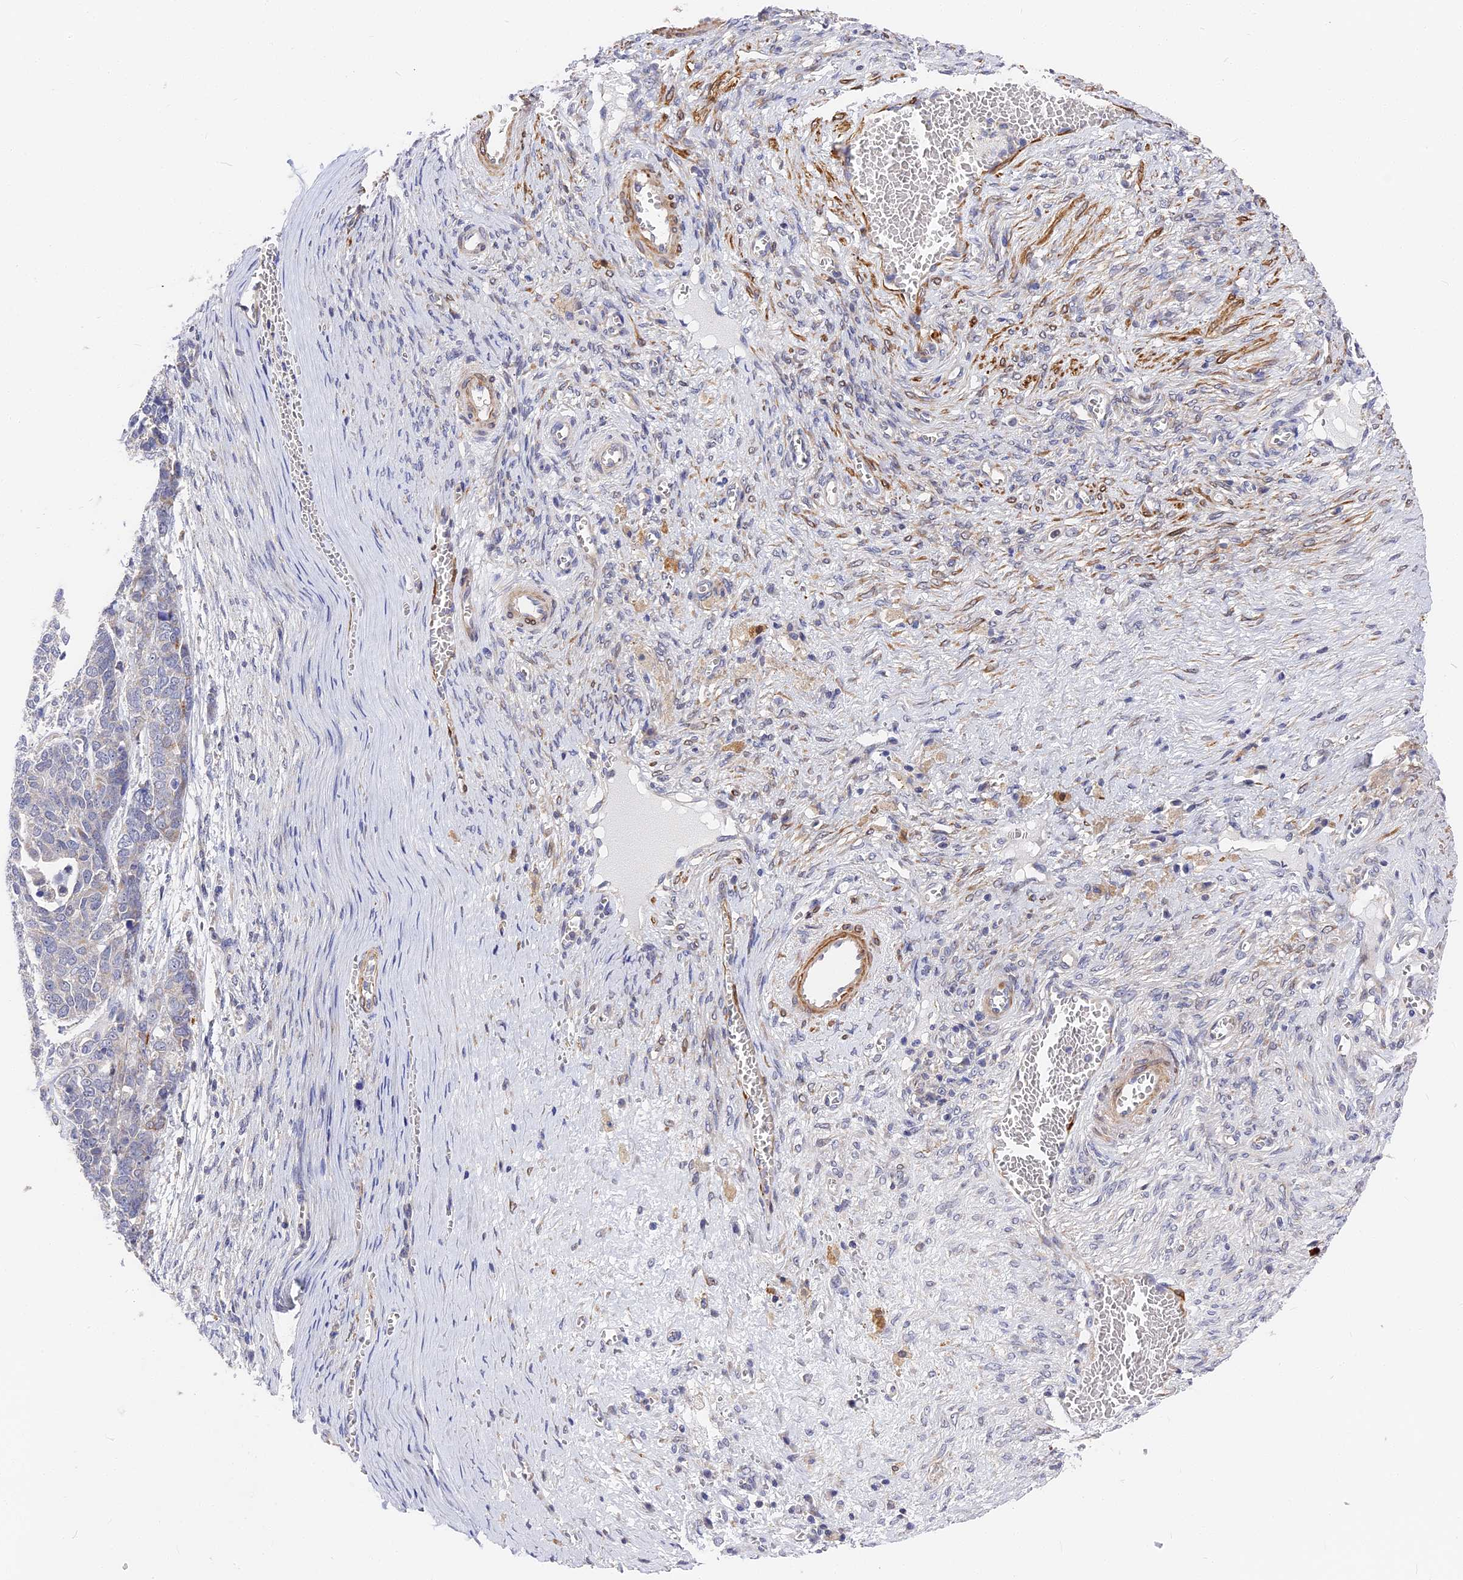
{"staining": {"intensity": "negative", "quantity": "none", "location": "none"}, "tissue": "ovarian cancer", "cell_type": "Tumor cells", "image_type": "cancer", "snomed": [{"axis": "morphology", "description": "Cystadenocarcinoma, serous, NOS"}, {"axis": "topography", "description": "Ovary"}], "caption": "An immunohistochemistry (IHC) photomicrograph of ovarian cancer (serous cystadenocarcinoma) is shown. There is no staining in tumor cells of ovarian cancer (serous cystadenocarcinoma). (Stains: DAB (3,3'-diaminobenzidine) IHC with hematoxylin counter stain, Microscopy: brightfield microscopy at high magnification).", "gene": "CCDC113", "patient": {"sex": "female", "age": 44}}